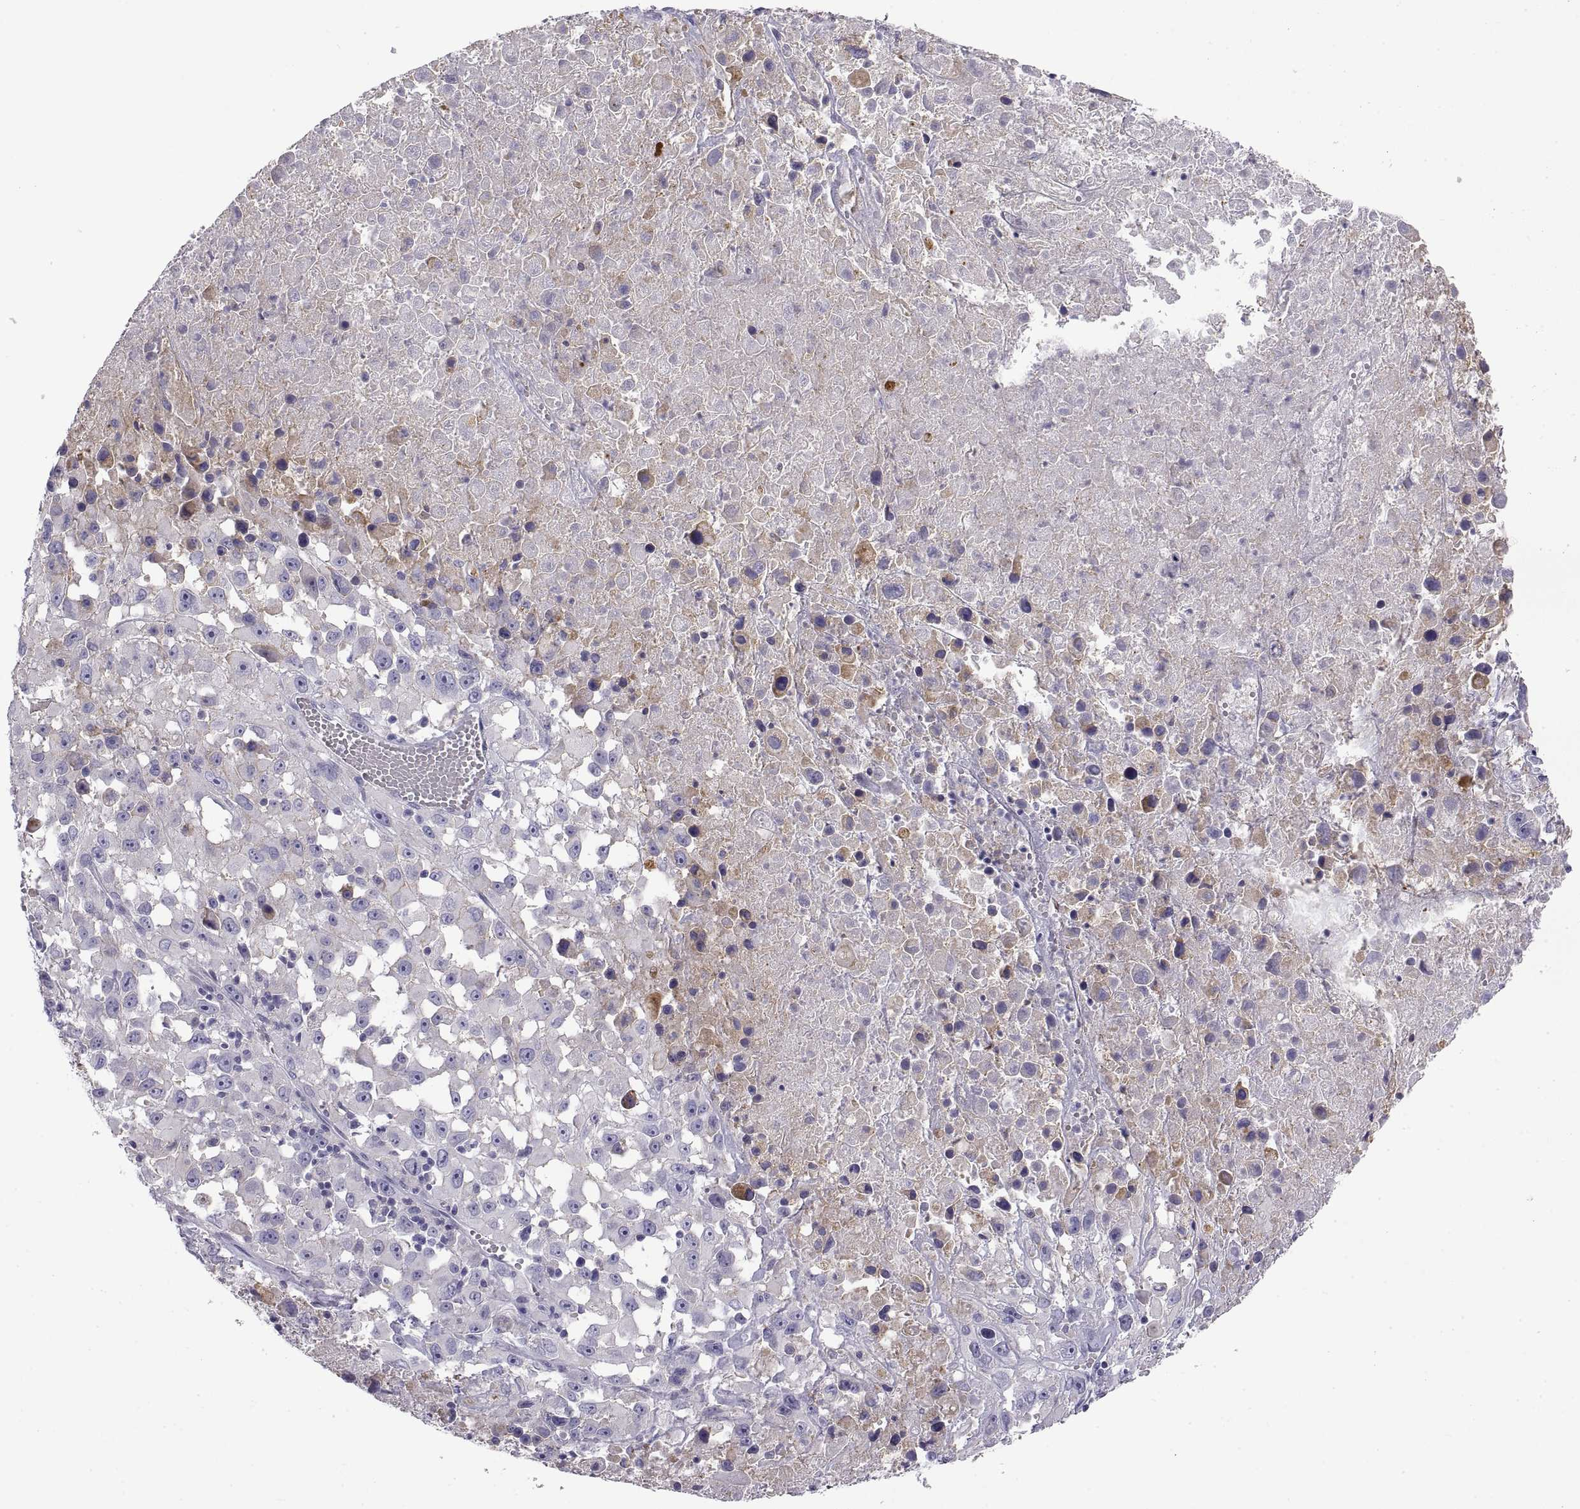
{"staining": {"intensity": "negative", "quantity": "none", "location": "none"}, "tissue": "melanoma", "cell_type": "Tumor cells", "image_type": "cancer", "snomed": [{"axis": "morphology", "description": "Malignant melanoma, Metastatic site"}, {"axis": "topography", "description": "Lymph node"}], "caption": "The histopathology image demonstrates no staining of tumor cells in malignant melanoma (metastatic site).", "gene": "CRYBB3", "patient": {"sex": "male", "age": 50}}